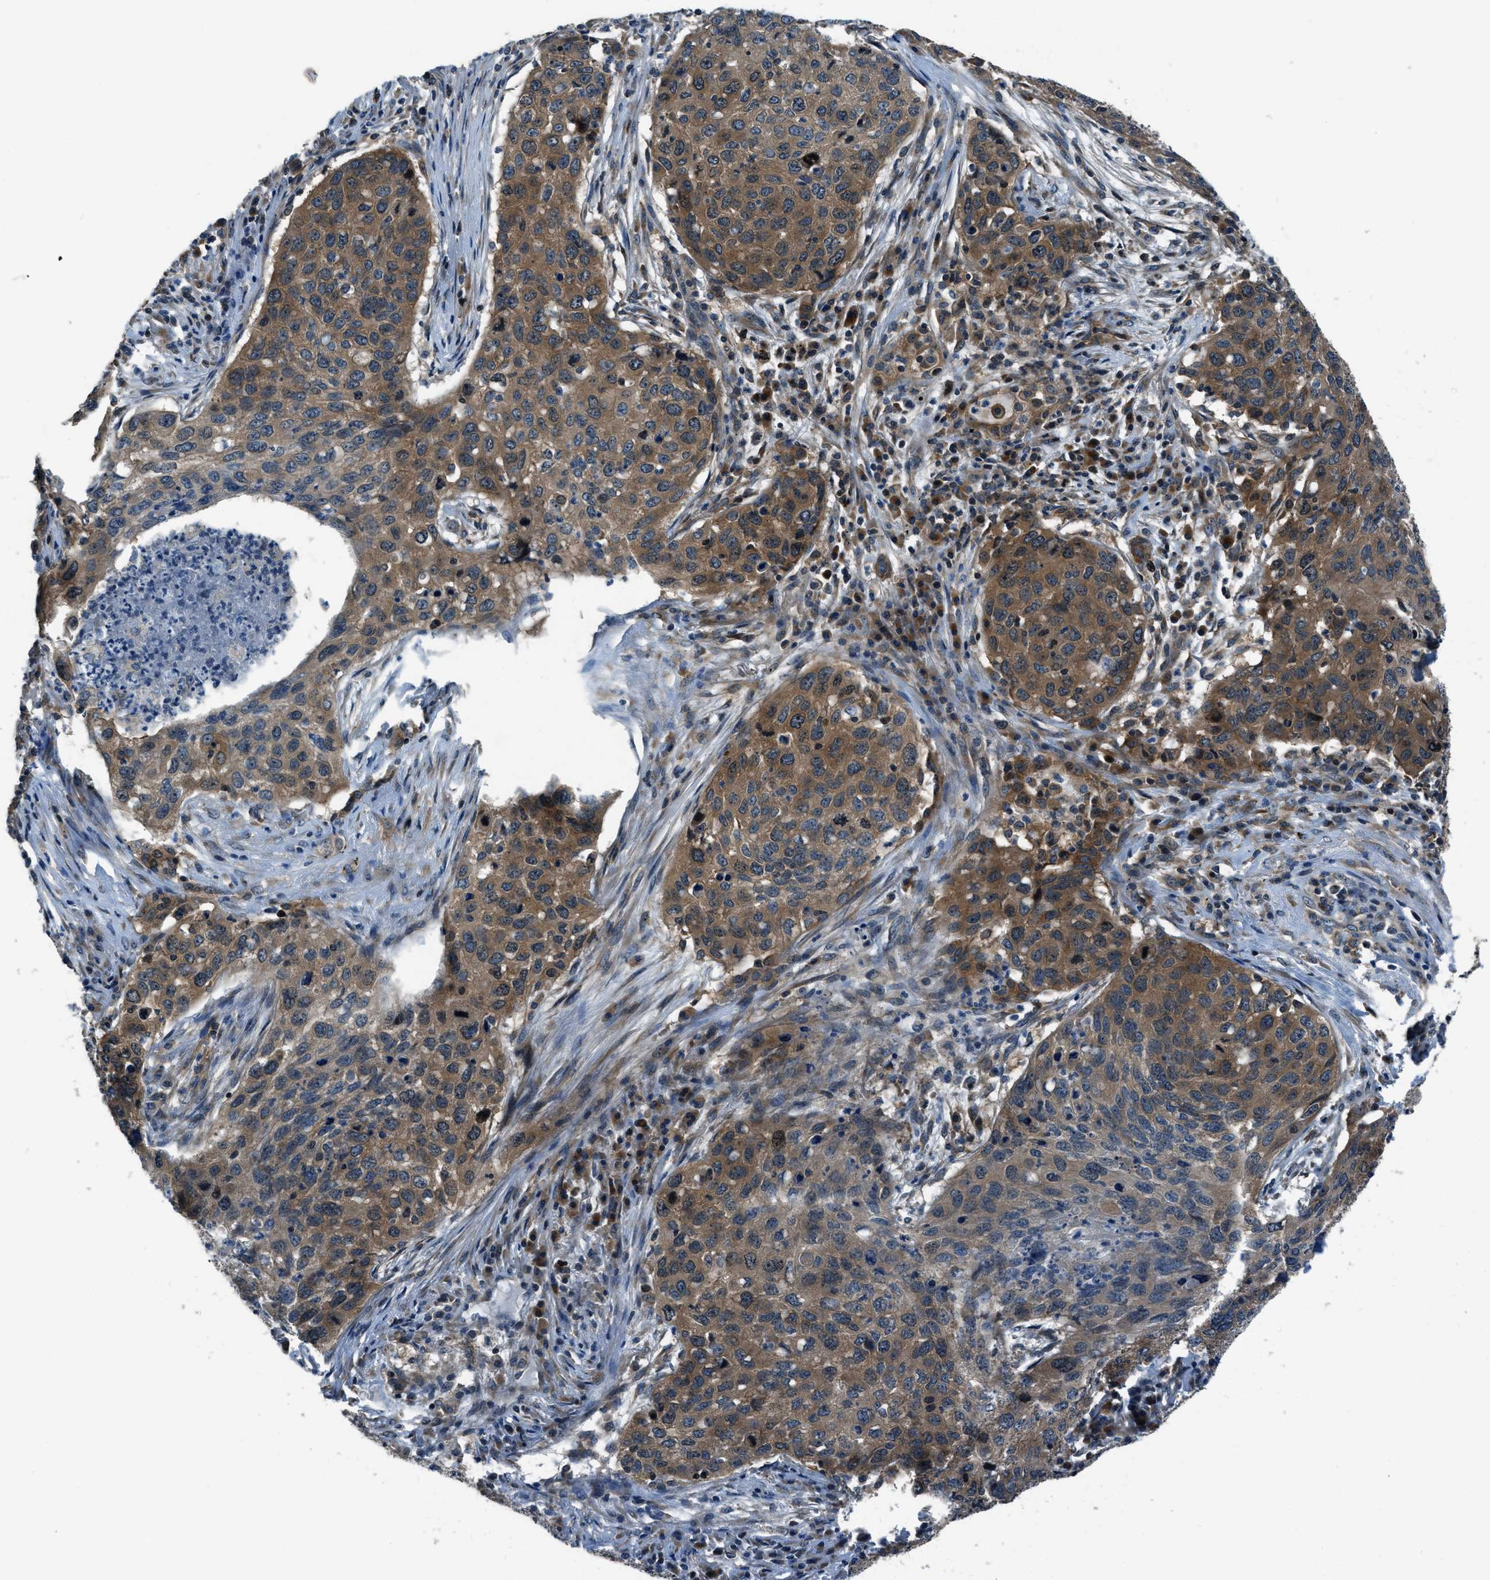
{"staining": {"intensity": "moderate", "quantity": ">75%", "location": "cytoplasmic/membranous"}, "tissue": "lung cancer", "cell_type": "Tumor cells", "image_type": "cancer", "snomed": [{"axis": "morphology", "description": "Squamous cell carcinoma, NOS"}, {"axis": "topography", "description": "Lung"}], "caption": "A micrograph of human lung cancer stained for a protein reveals moderate cytoplasmic/membranous brown staining in tumor cells.", "gene": "ARFGAP2", "patient": {"sex": "female", "age": 63}}